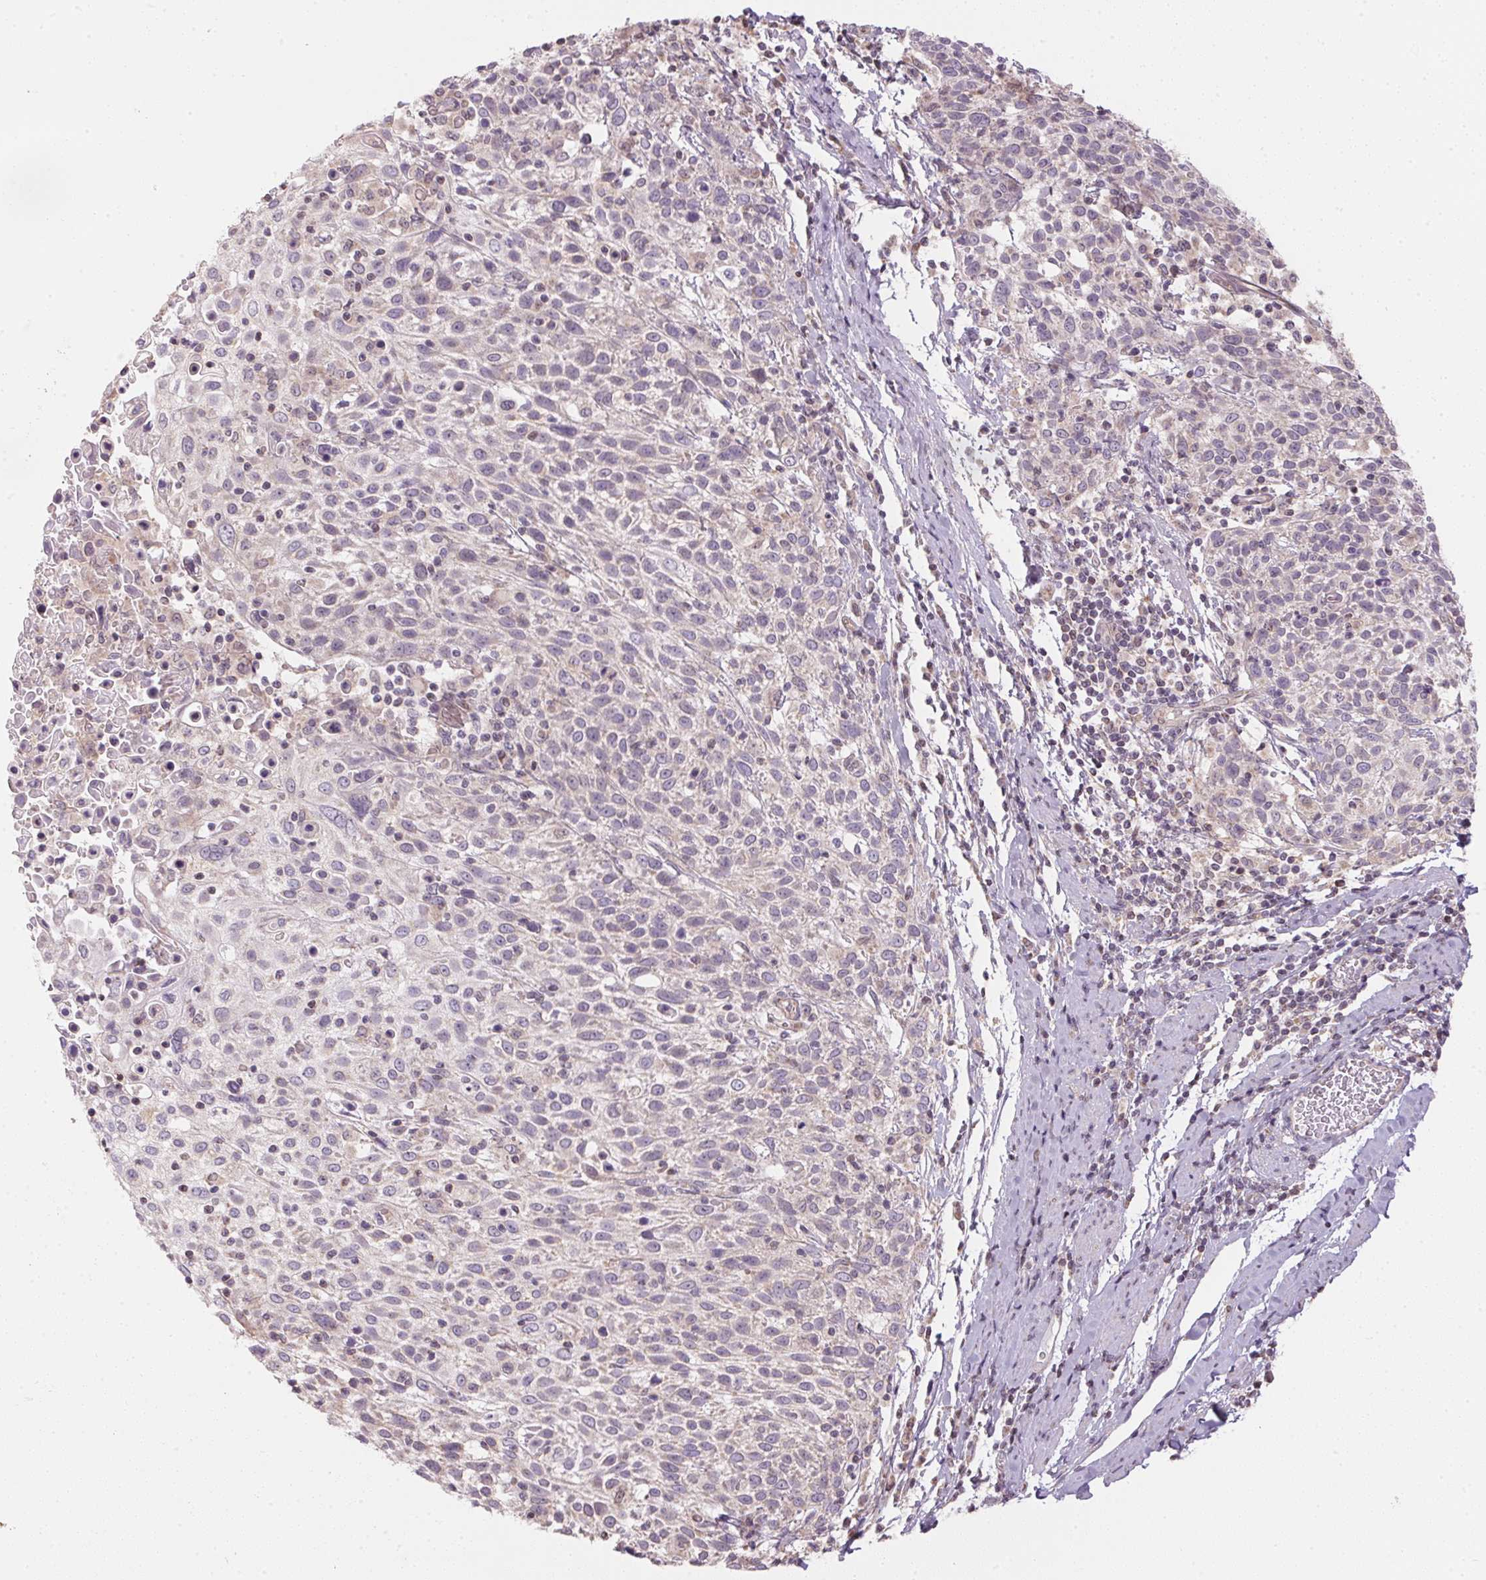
{"staining": {"intensity": "negative", "quantity": "none", "location": "none"}, "tissue": "cervical cancer", "cell_type": "Tumor cells", "image_type": "cancer", "snomed": [{"axis": "morphology", "description": "Squamous cell carcinoma, NOS"}, {"axis": "topography", "description": "Cervix"}], "caption": "Human cervical squamous cell carcinoma stained for a protein using IHC reveals no positivity in tumor cells.", "gene": "SC5D", "patient": {"sex": "female", "age": 61}}